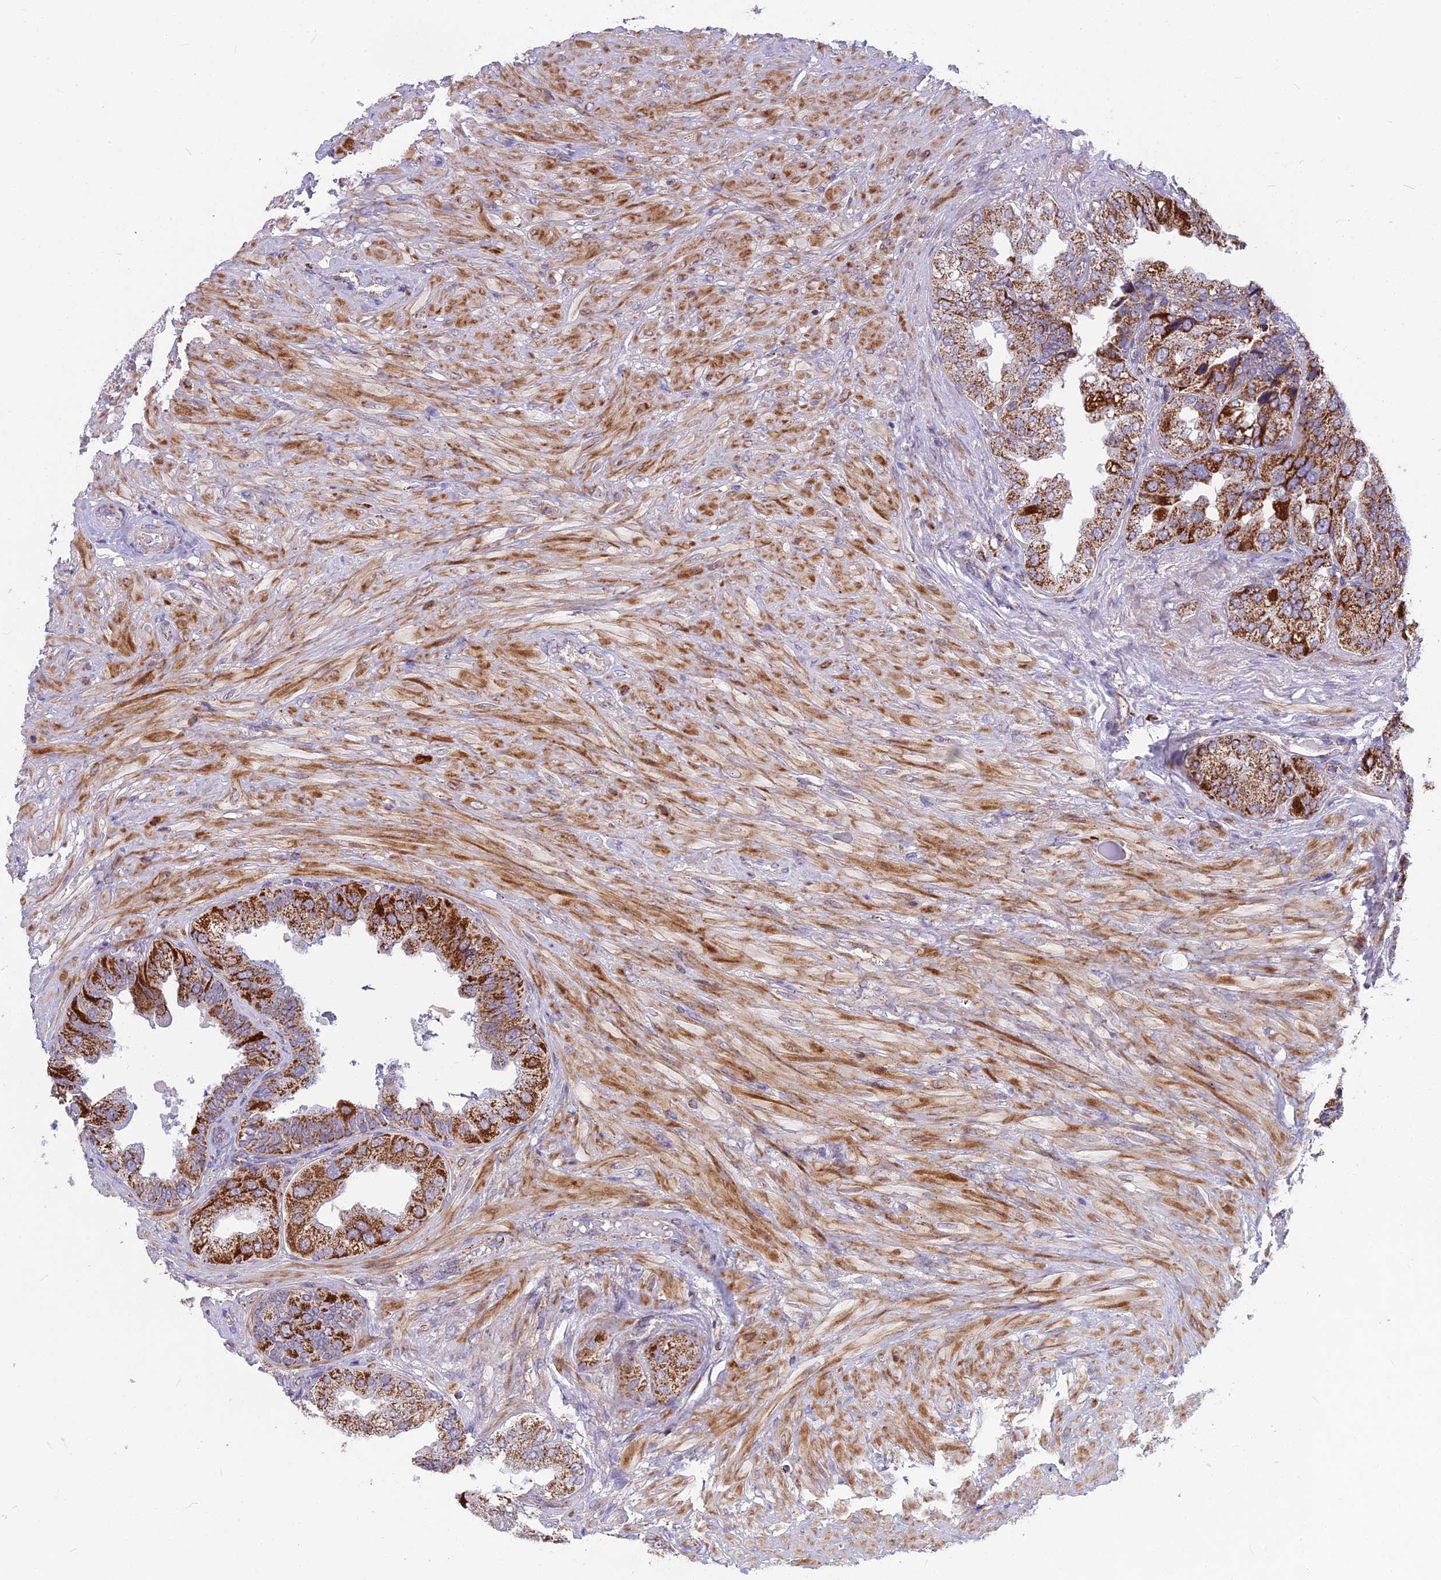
{"staining": {"intensity": "strong", "quantity": "25%-75%", "location": "cytoplasmic/membranous"}, "tissue": "seminal vesicle", "cell_type": "Glandular cells", "image_type": "normal", "snomed": [{"axis": "morphology", "description": "Normal tissue, NOS"}, {"axis": "topography", "description": "Seminal veicle"}, {"axis": "topography", "description": "Peripheral nerve tissue"}], "caption": "Protein staining demonstrates strong cytoplasmic/membranous positivity in approximately 25%-75% of glandular cells in benign seminal vesicle.", "gene": "CS", "patient": {"sex": "male", "age": 63}}